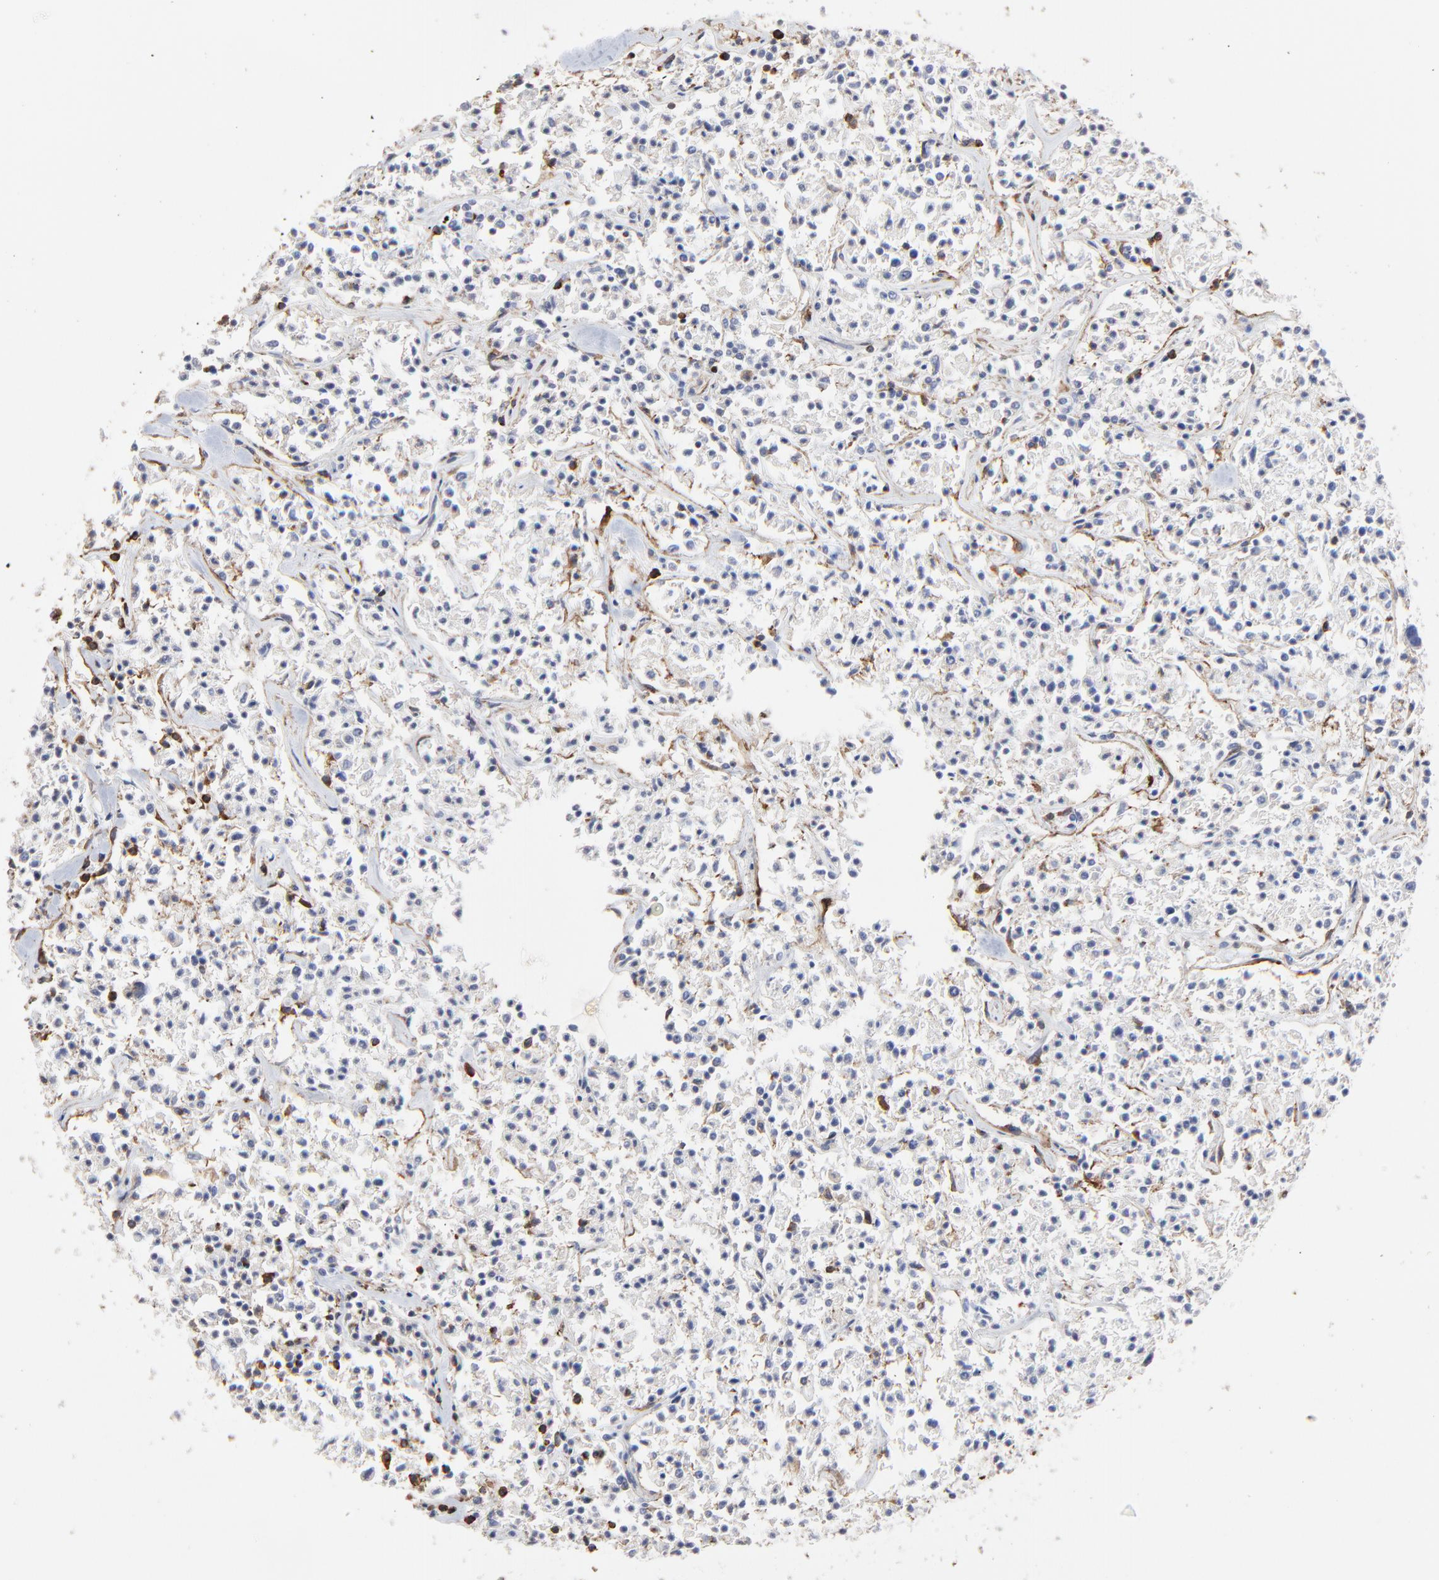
{"staining": {"intensity": "negative", "quantity": "none", "location": "none"}, "tissue": "lymphoma", "cell_type": "Tumor cells", "image_type": "cancer", "snomed": [{"axis": "morphology", "description": "Malignant lymphoma, non-Hodgkin's type, Low grade"}, {"axis": "topography", "description": "Small intestine"}], "caption": "A histopathology image of human lymphoma is negative for staining in tumor cells.", "gene": "SLC6A14", "patient": {"sex": "female", "age": 59}}